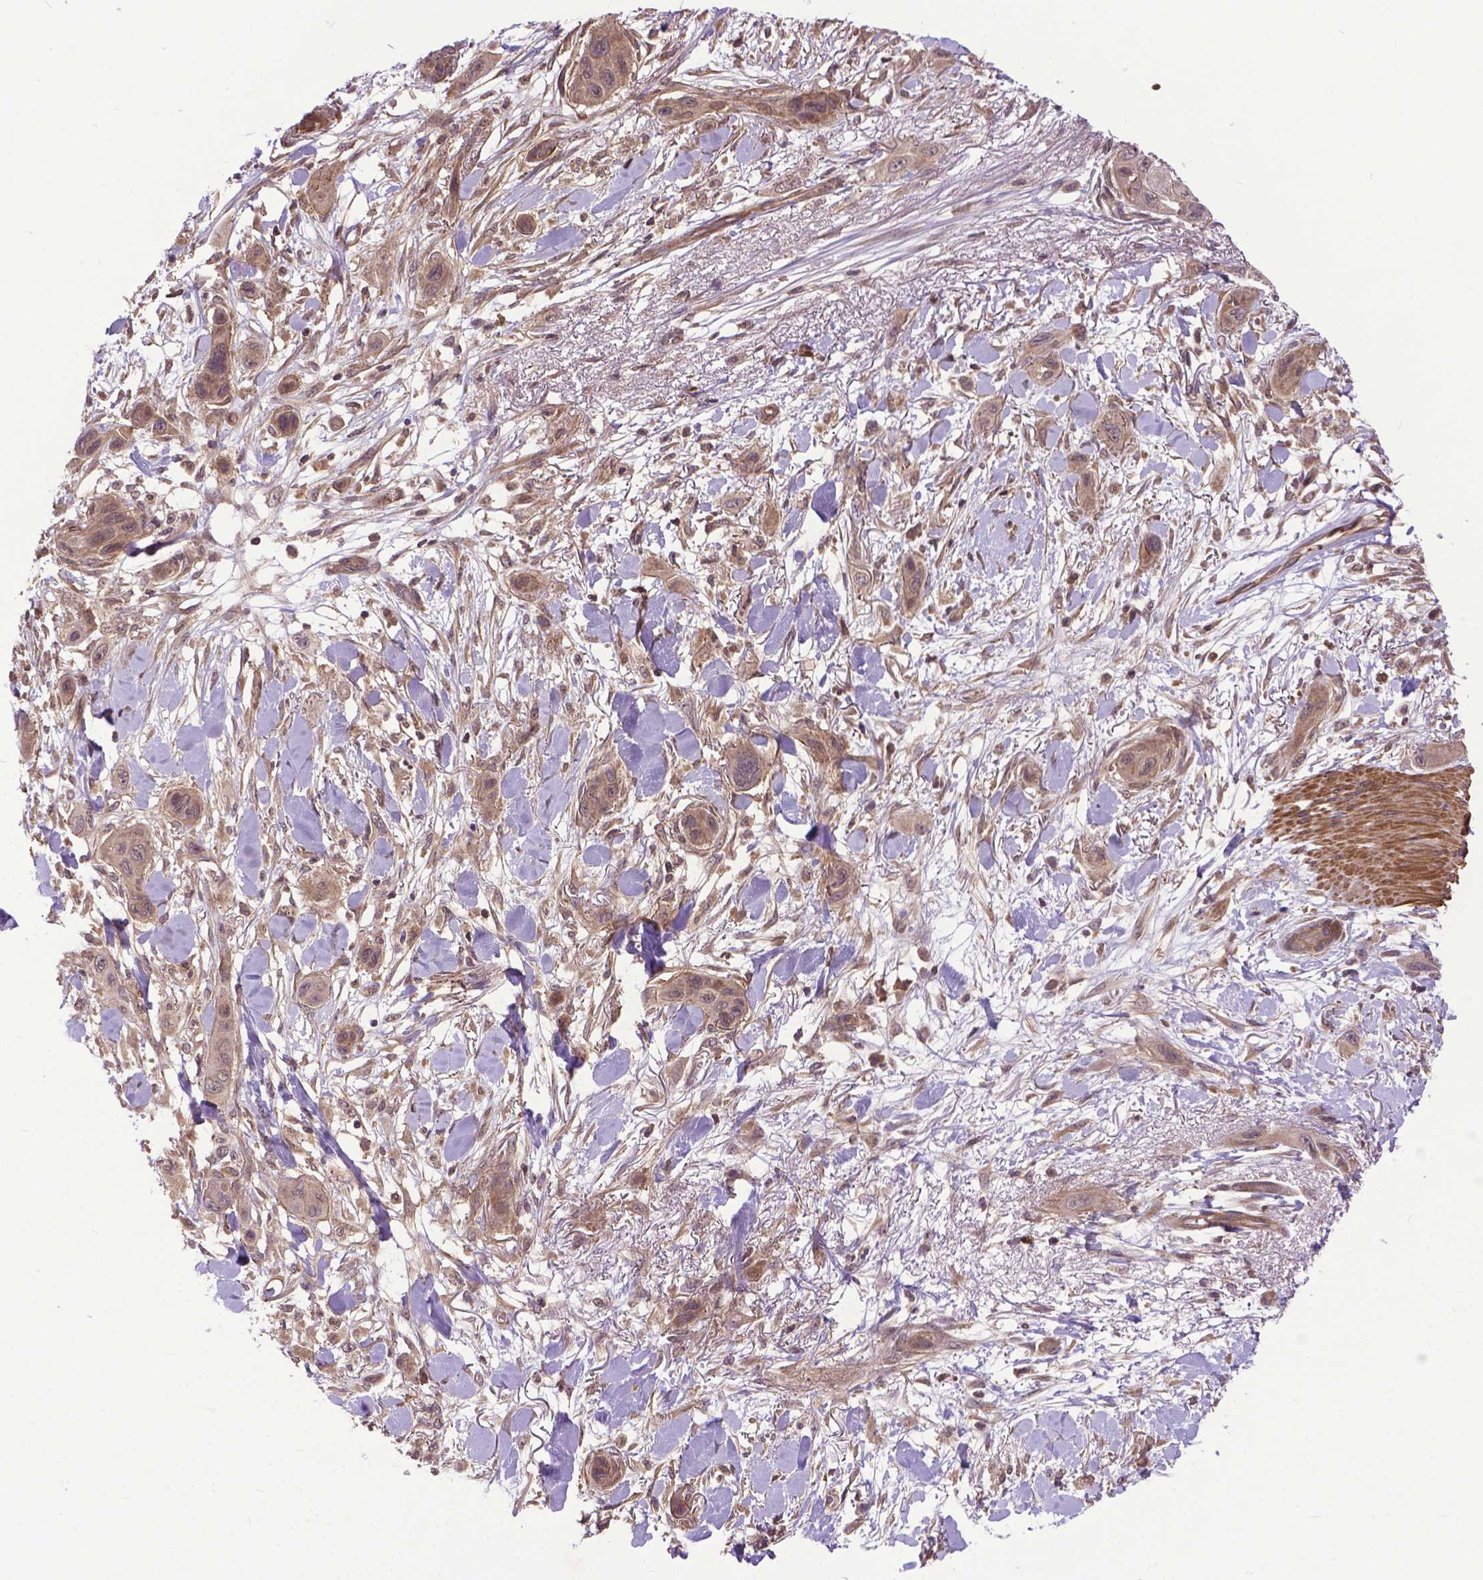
{"staining": {"intensity": "weak", "quantity": ">75%", "location": "cytoplasmic/membranous"}, "tissue": "skin cancer", "cell_type": "Tumor cells", "image_type": "cancer", "snomed": [{"axis": "morphology", "description": "Squamous cell carcinoma, NOS"}, {"axis": "topography", "description": "Skin"}], "caption": "This photomicrograph displays skin squamous cell carcinoma stained with IHC to label a protein in brown. The cytoplasmic/membranous of tumor cells show weak positivity for the protein. Nuclei are counter-stained blue.", "gene": "ZNF616", "patient": {"sex": "male", "age": 79}}